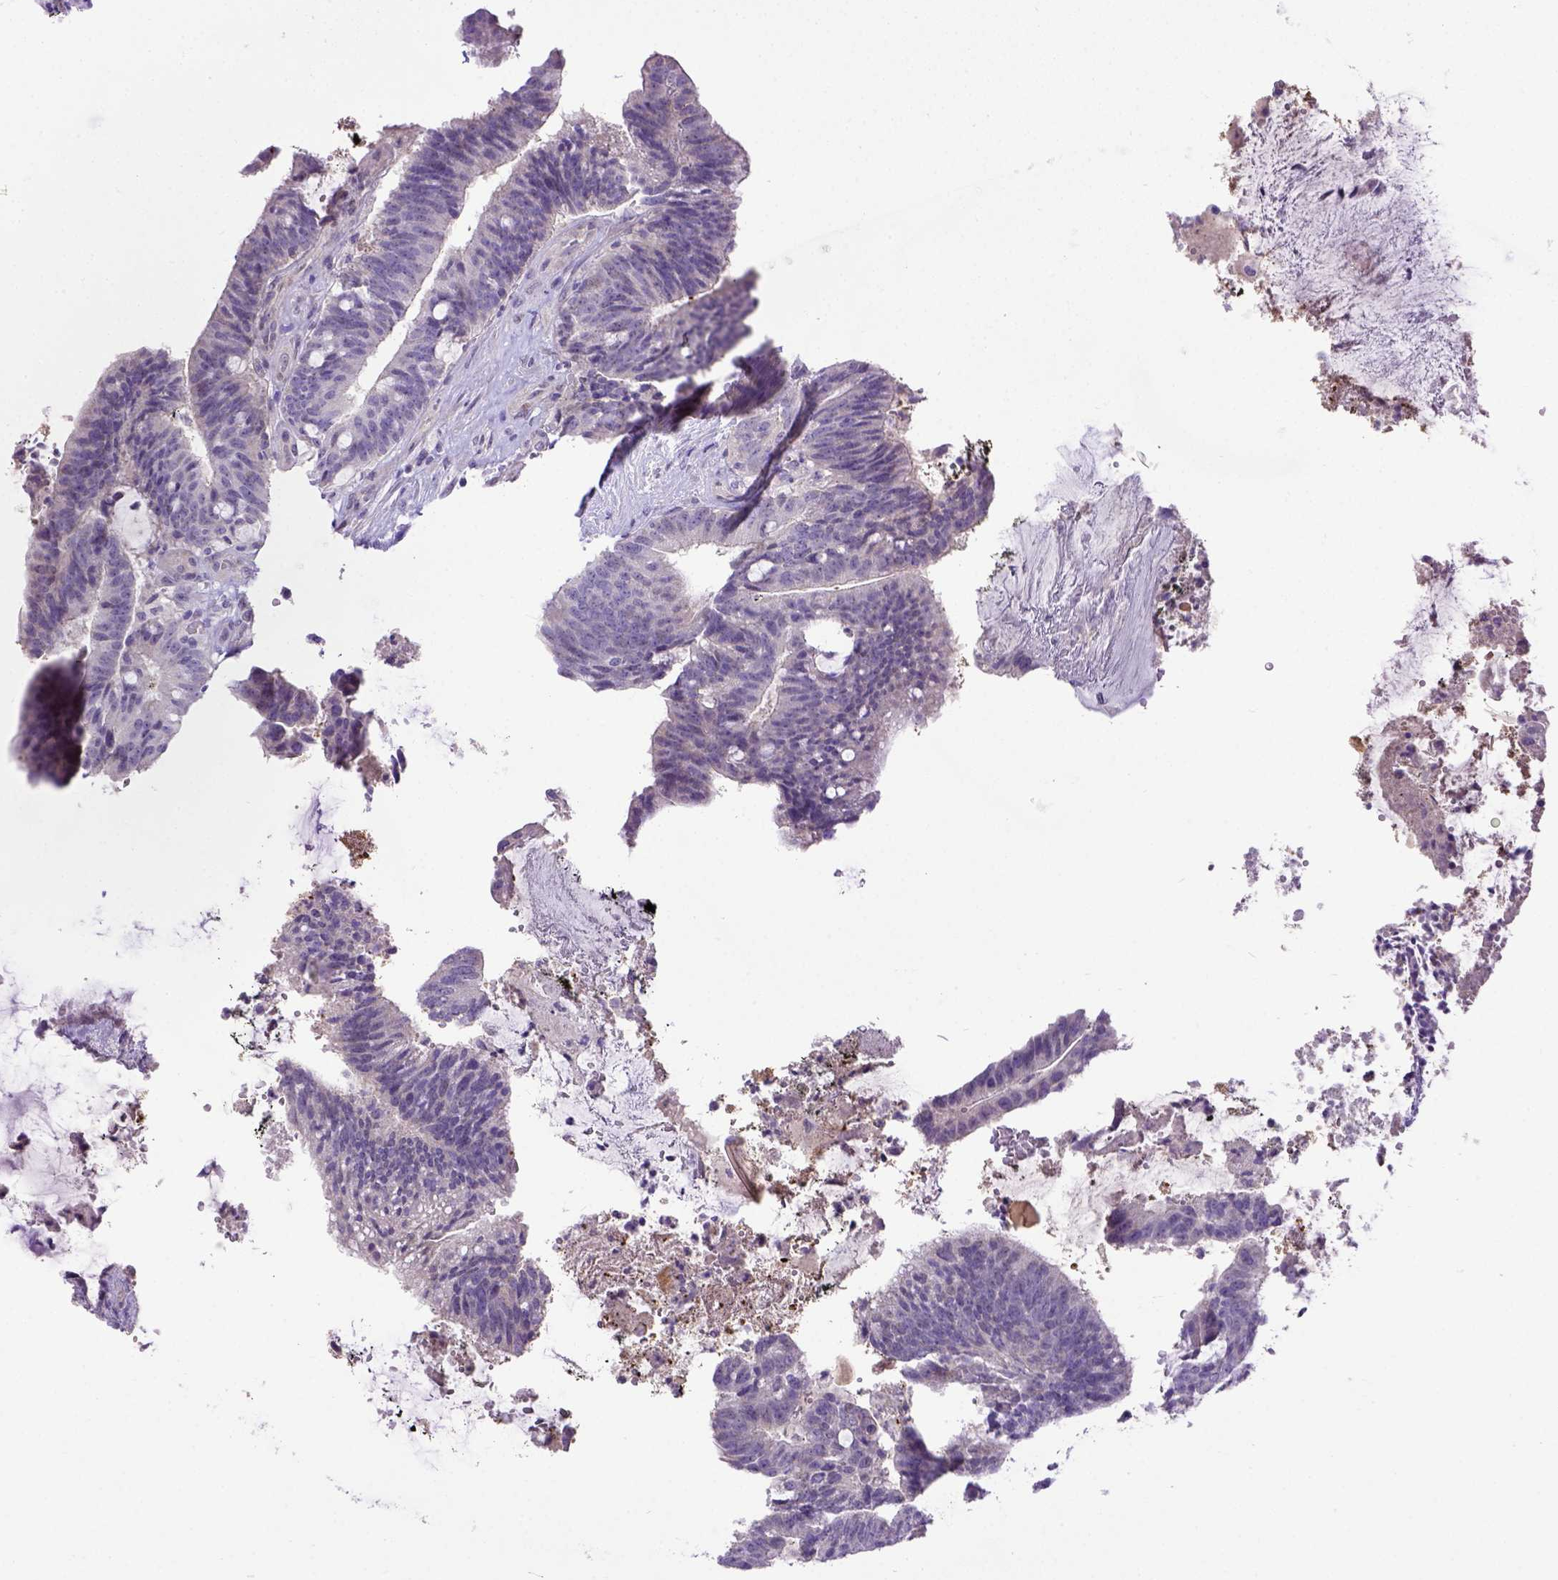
{"staining": {"intensity": "negative", "quantity": "none", "location": "none"}, "tissue": "colorectal cancer", "cell_type": "Tumor cells", "image_type": "cancer", "snomed": [{"axis": "morphology", "description": "Adenocarcinoma, NOS"}, {"axis": "topography", "description": "Colon"}], "caption": "This is an immunohistochemistry photomicrograph of human colorectal cancer (adenocarcinoma). There is no expression in tumor cells.", "gene": "BTN1A1", "patient": {"sex": "female", "age": 43}}